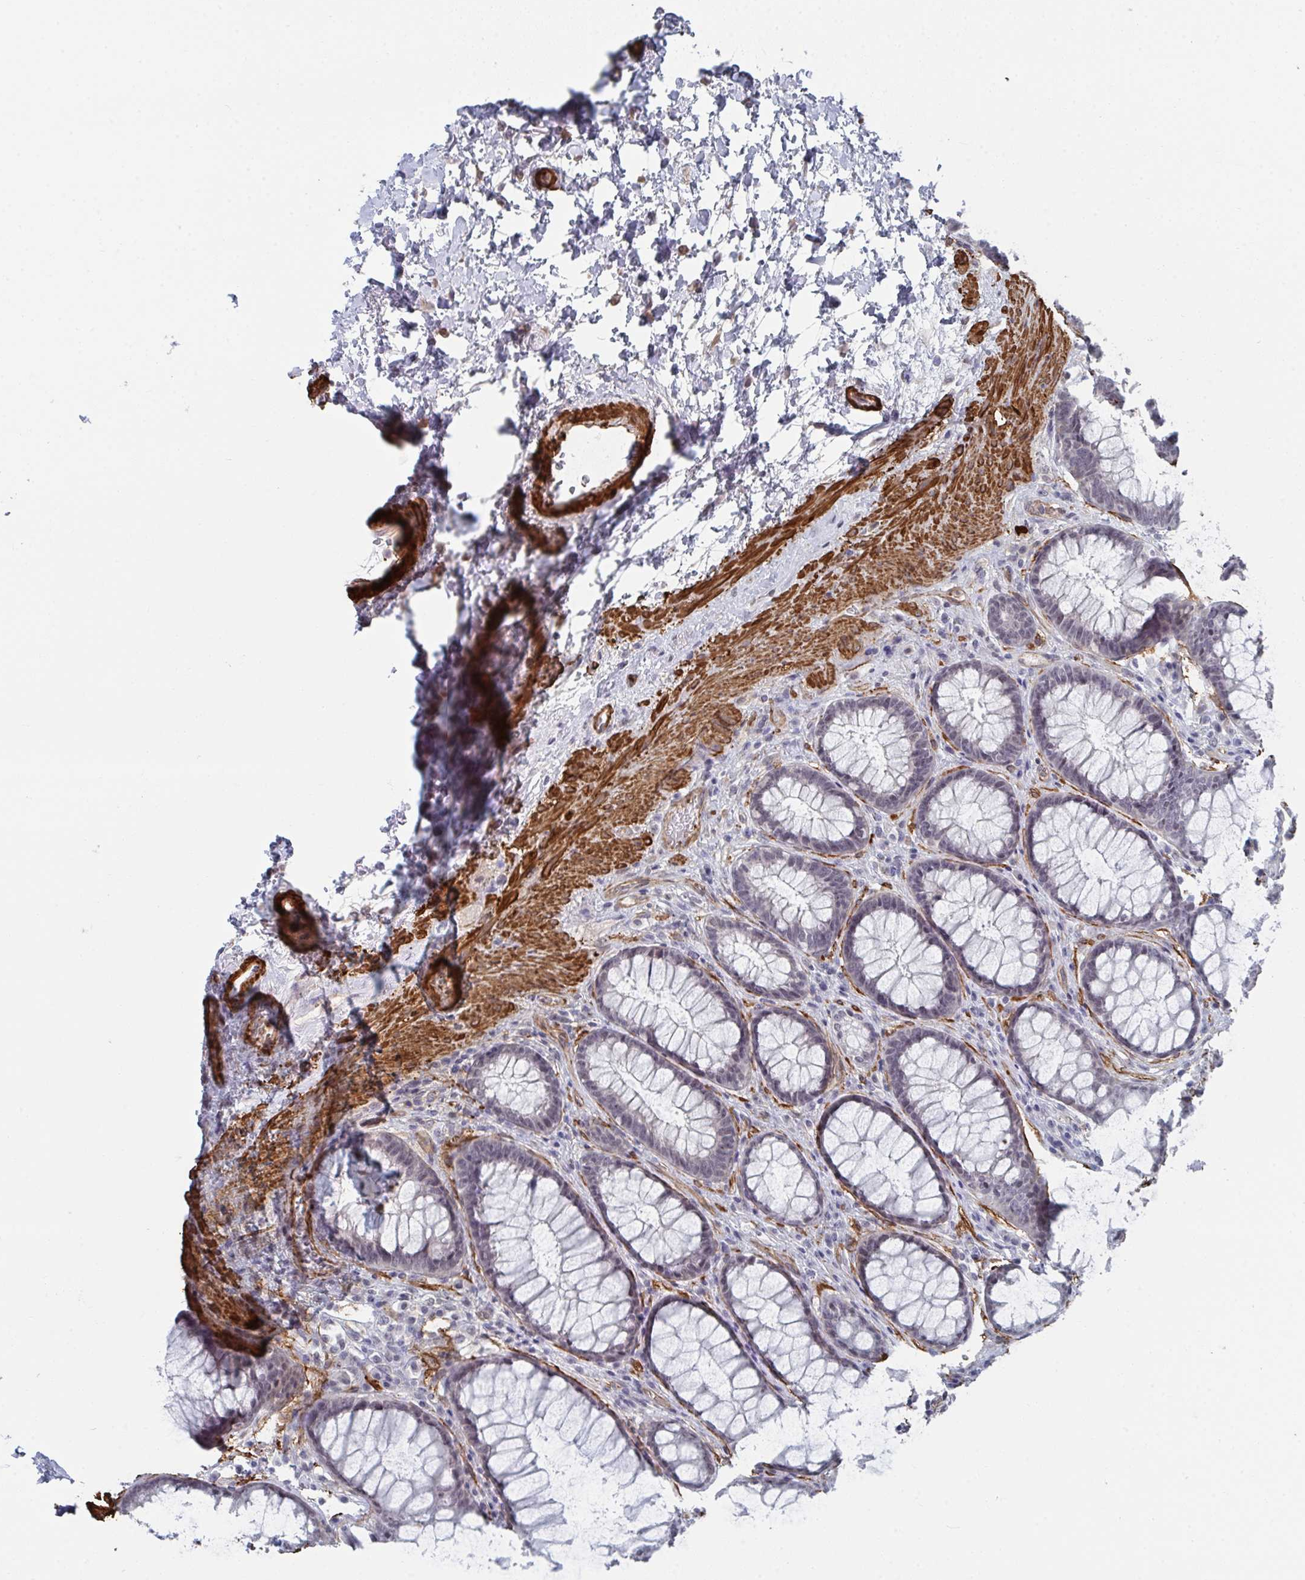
{"staining": {"intensity": "negative", "quantity": "none", "location": "none"}, "tissue": "rectum", "cell_type": "Glandular cells", "image_type": "normal", "snomed": [{"axis": "morphology", "description": "Normal tissue, NOS"}, {"axis": "topography", "description": "Rectum"}], "caption": "Immunohistochemistry micrograph of normal rectum: human rectum stained with DAB (3,3'-diaminobenzidine) shows no significant protein positivity in glandular cells. (Stains: DAB (3,3'-diaminobenzidine) immunohistochemistry with hematoxylin counter stain, Microscopy: brightfield microscopy at high magnification).", "gene": "NEURL4", "patient": {"sex": "male", "age": 72}}